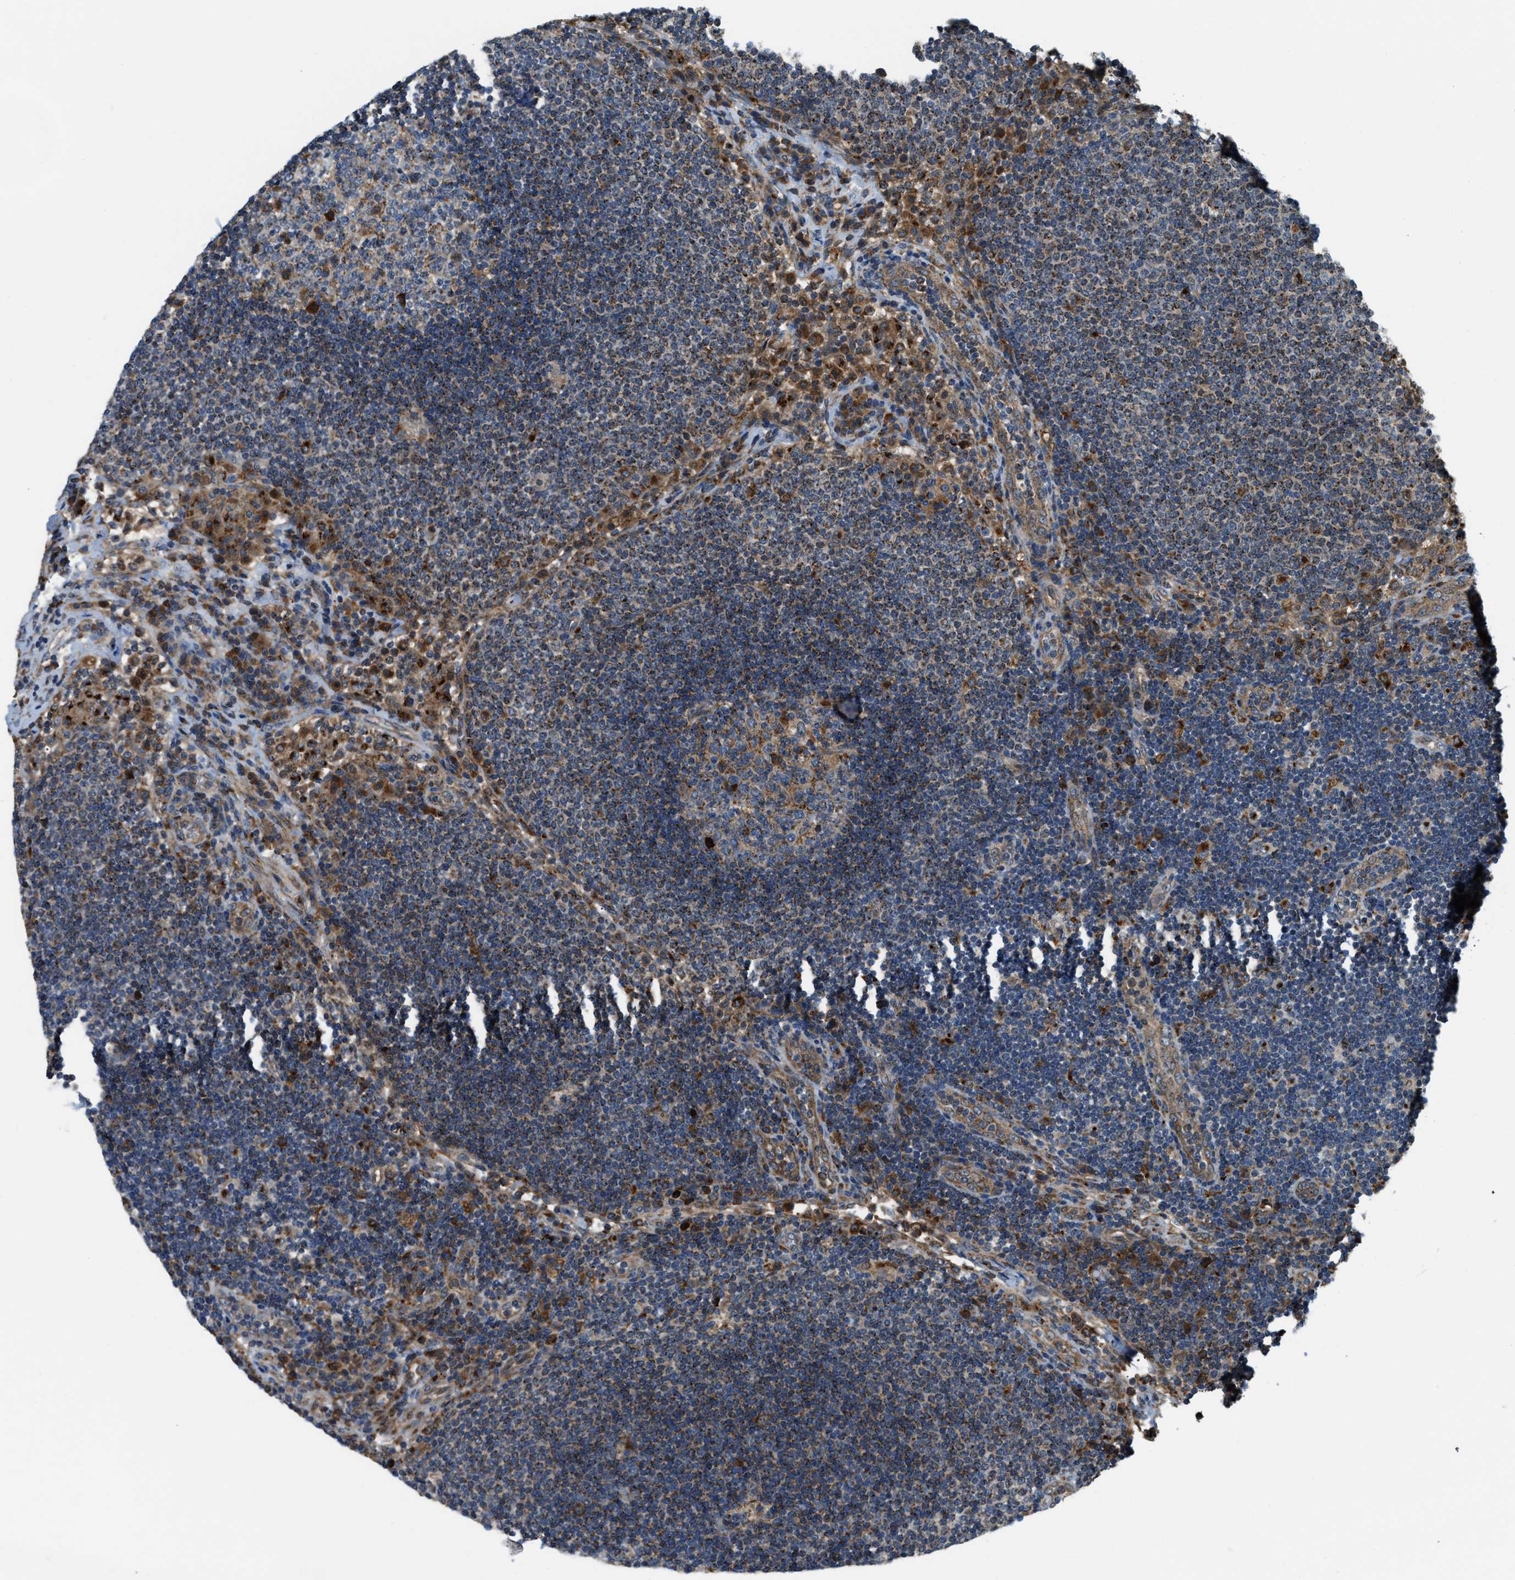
{"staining": {"intensity": "moderate", "quantity": ">75%", "location": "cytoplasmic/membranous"}, "tissue": "lymph node", "cell_type": "Germinal center cells", "image_type": "normal", "snomed": [{"axis": "morphology", "description": "Normal tissue, NOS"}, {"axis": "topography", "description": "Lymph node"}], "caption": "This is a micrograph of immunohistochemistry staining of unremarkable lymph node, which shows moderate expression in the cytoplasmic/membranous of germinal center cells.", "gene": "STARD3NL", "patient": {"sex": "female", "age": 53}}